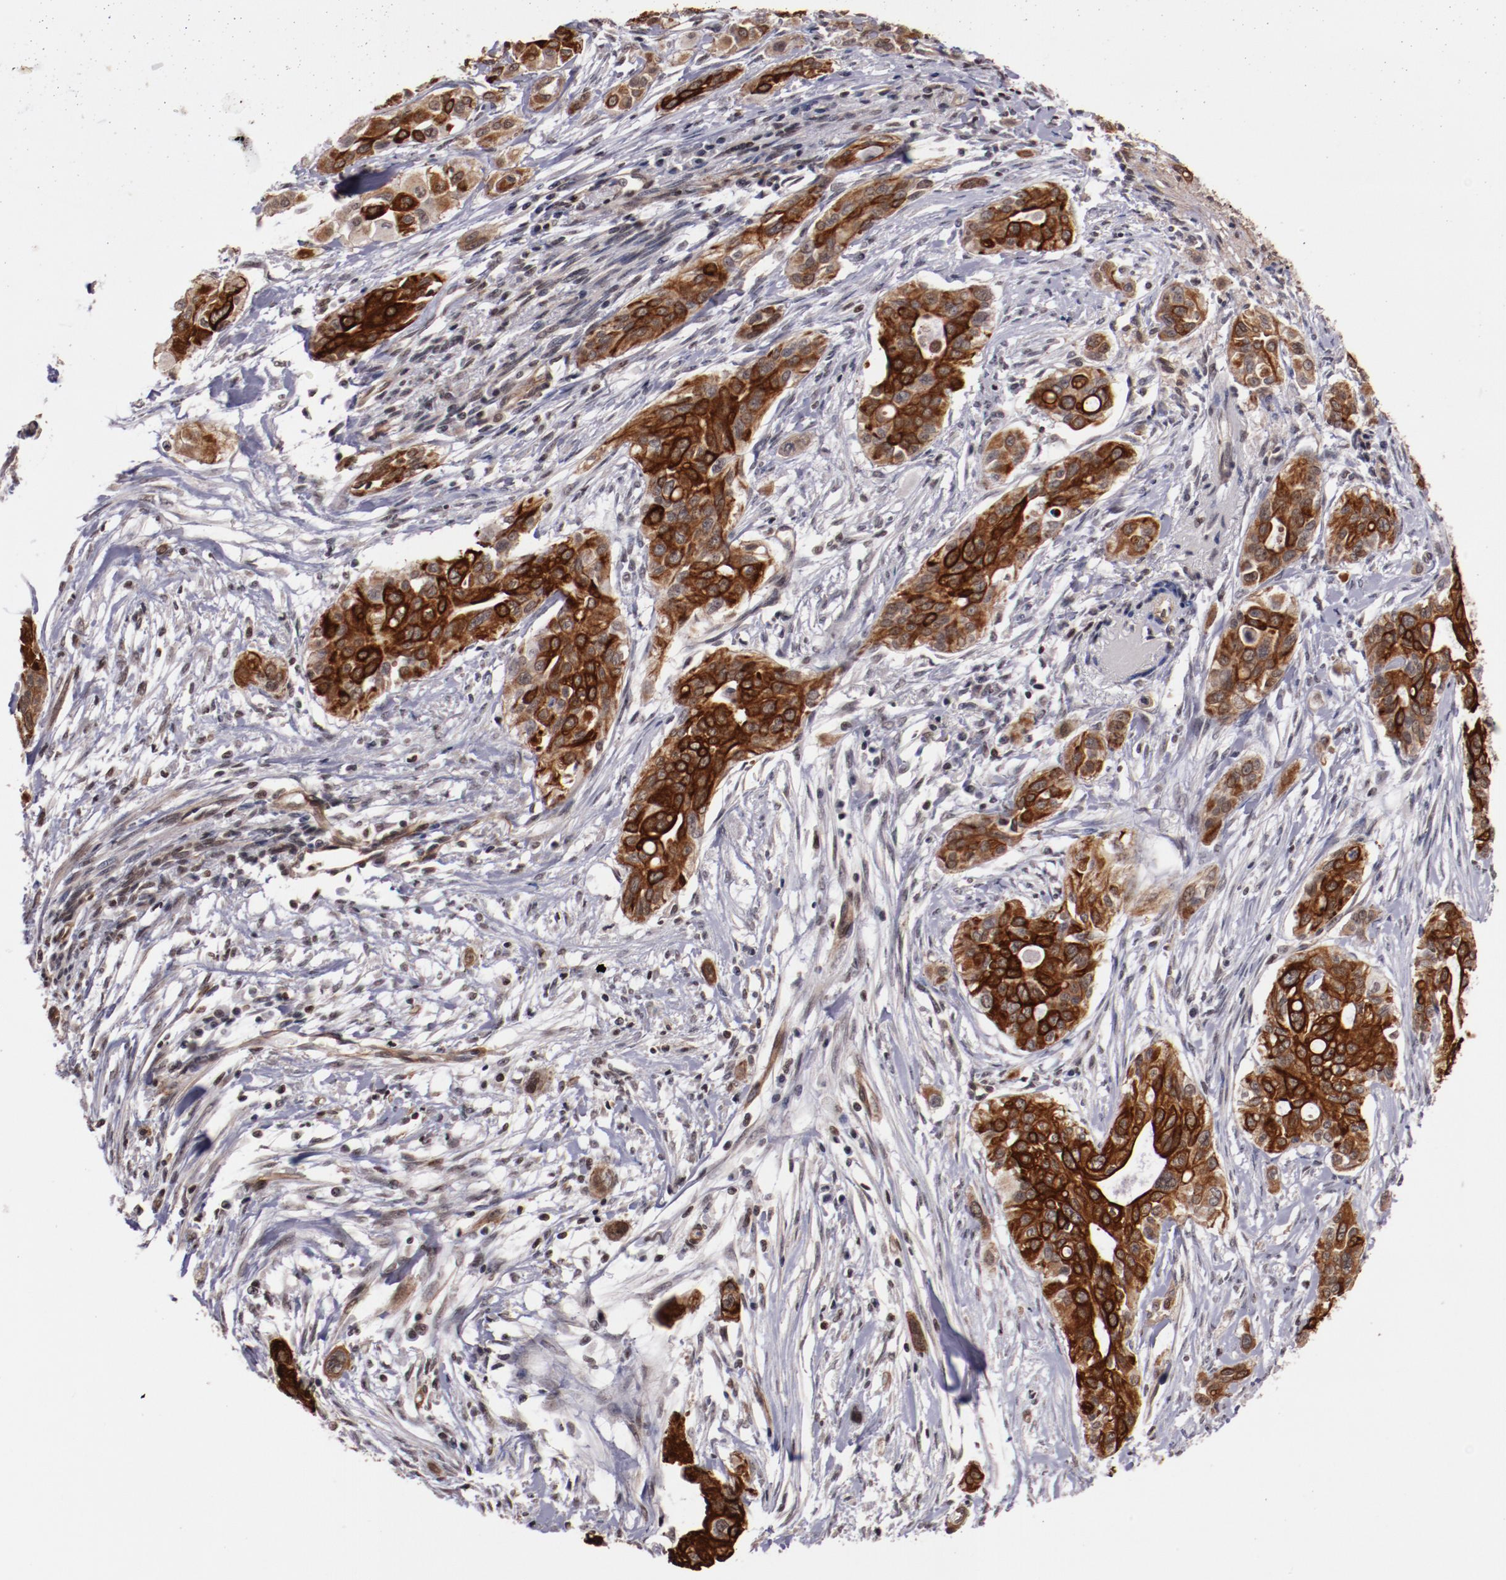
{"staining": {"intensity": "moderate", "quantity": ">75%", "location": "cytoplasmic/membranous"}, "tissue": "pancreatic cancer", "cell_type": "Tumor cells", "image_type": "cancer", "snomed": [{"axis": "morphology", "description": "Adenocarcinoma, NOS"}, {"axis": "topography", "description": "Pancreas"}], "caption": "There is medium levels of moderate cytoplasmic/membranous staining in tumor cells of adenocarcinoma (pancreatic), as demonstrated by immunohistochemical staining (brown color).", "gene": "STAG2", "patient": {"sex": "female", "age": 60}}